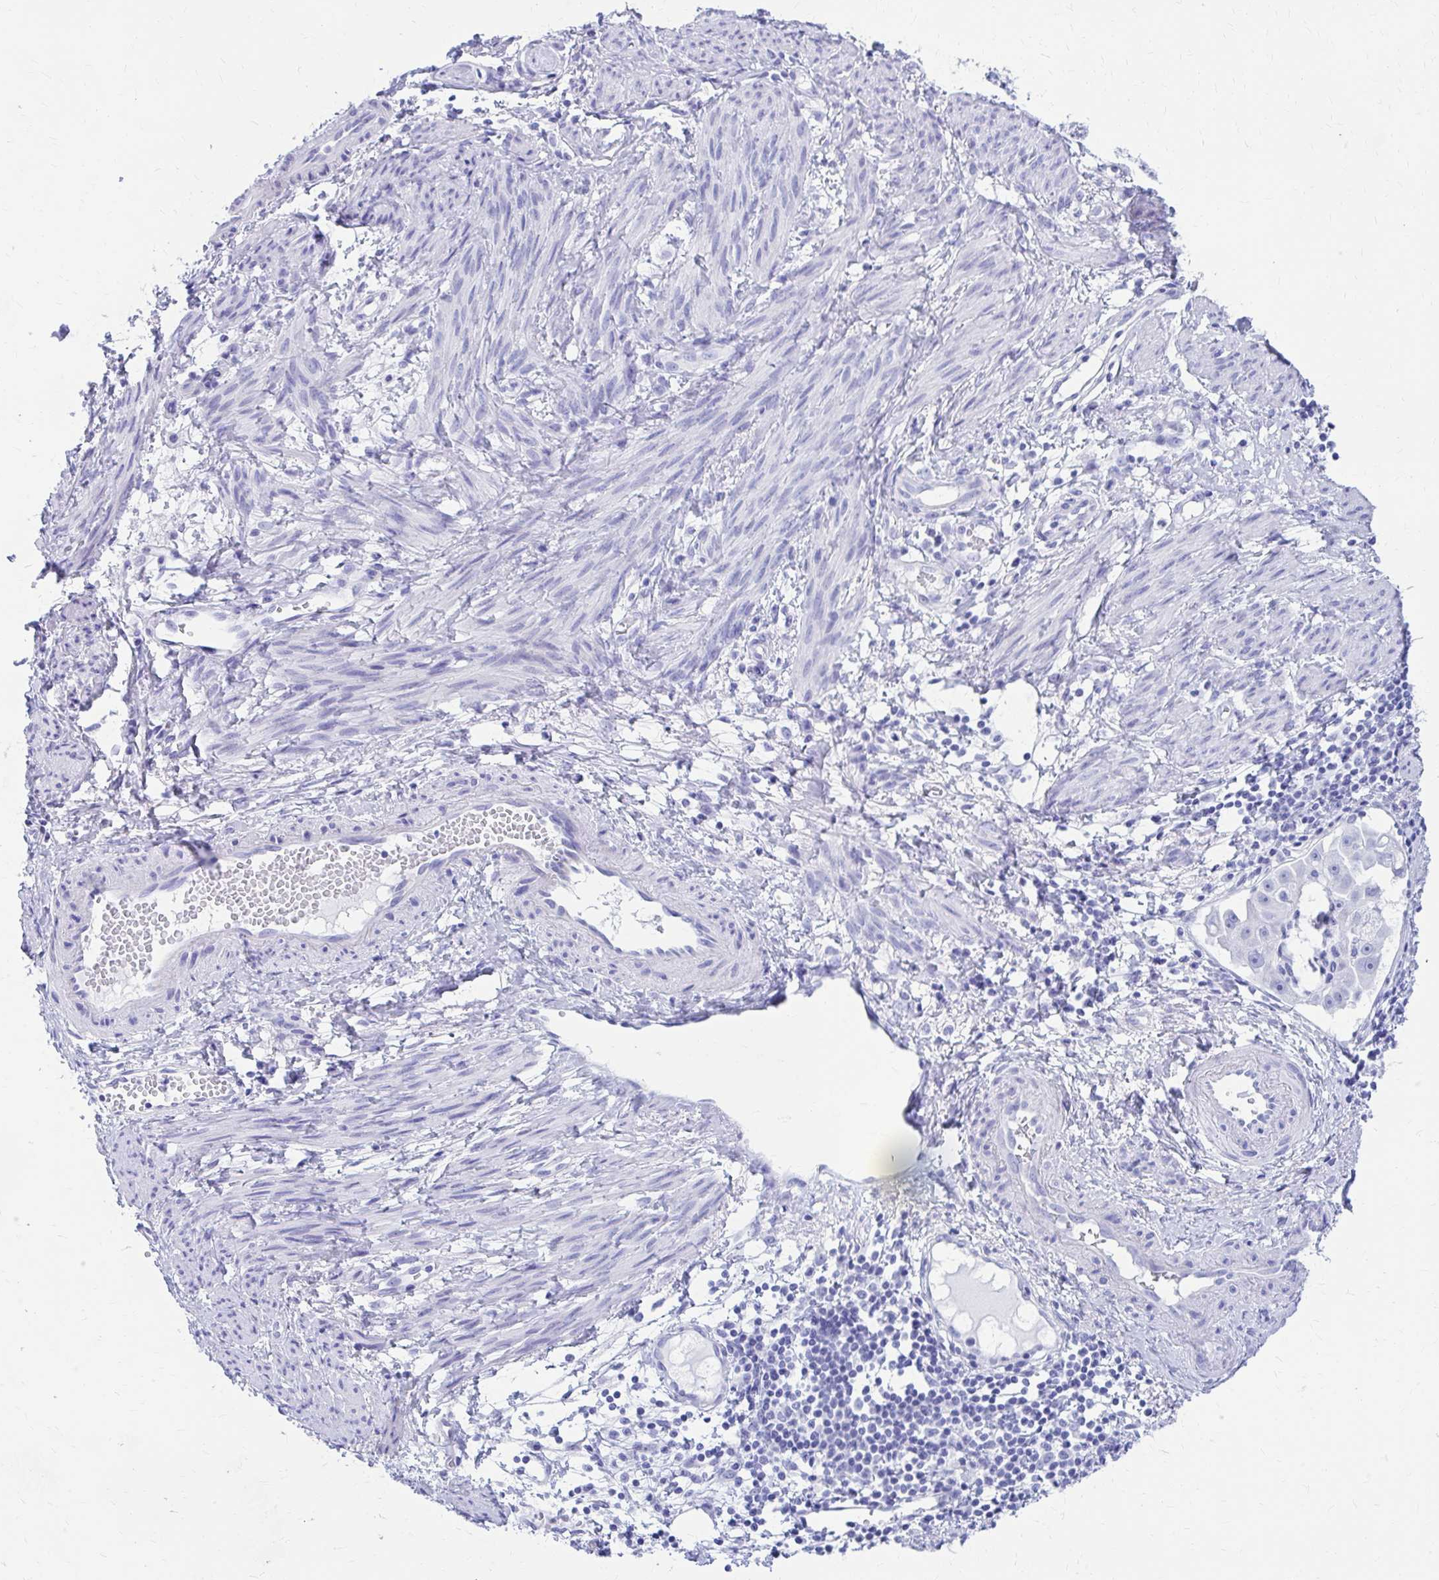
{"staining": {"intensity": "negative", "quantity": "none", "location": "none"}, "tissue": "endometrial cancer", "cell_type": "Tumor cells", "image_type": "cancer", "snomed": [{"axis": "morphology", "description": "Adenocarcinoma, NOS"}, {"axis": "topography", "description": "Endometrium"}], "caption": "A photomicrograph of human endometrial adenocarcinoma is negative for staining in tumor cells.", "gene": "NSG2", "patient": {"sex": "female", "age": 65}}